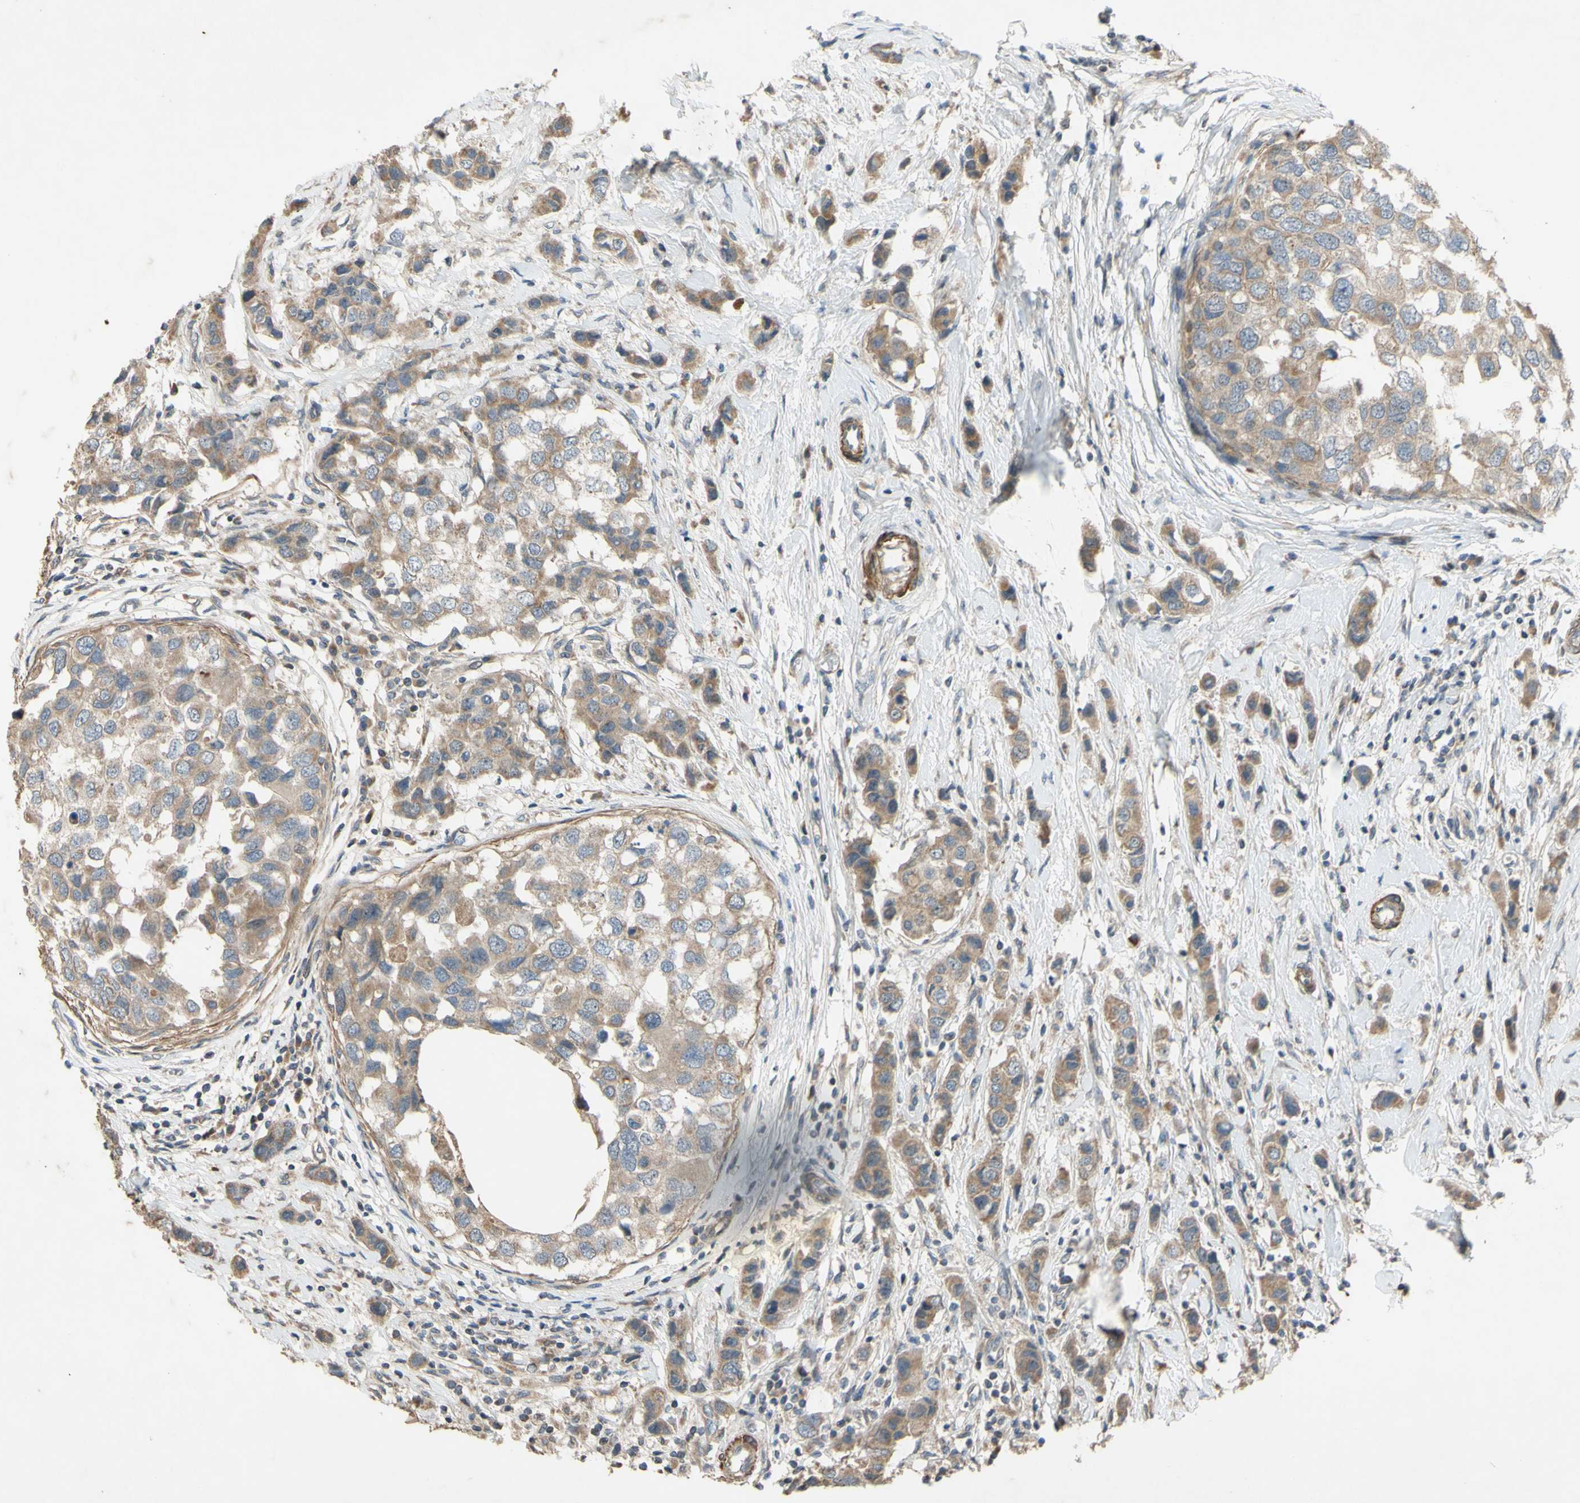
{"staining": {"intensity": "moderate", "quantity": ">75%", "location": "cytoplasmic/membranous"}, "tissue": "breast cancer", "cell_type": "Tumor cells", "image_type": "cancer", "snomed": [{"axis": "morphology", "description": "Normal tissue, NOS"}, {"axis": "morphology", "description": "Duct carcinoma"}, {"axis": "topography", "description": "Breast"}], "caption": "Human invasive ductal carcinoma (breast) stained with a brown dye exhibits moderate cytoplasmic/membranous positive staining in about >75% of tumor cells.", "gene": "PARD6A", "patient": {"sex": "female", "age": 50}}